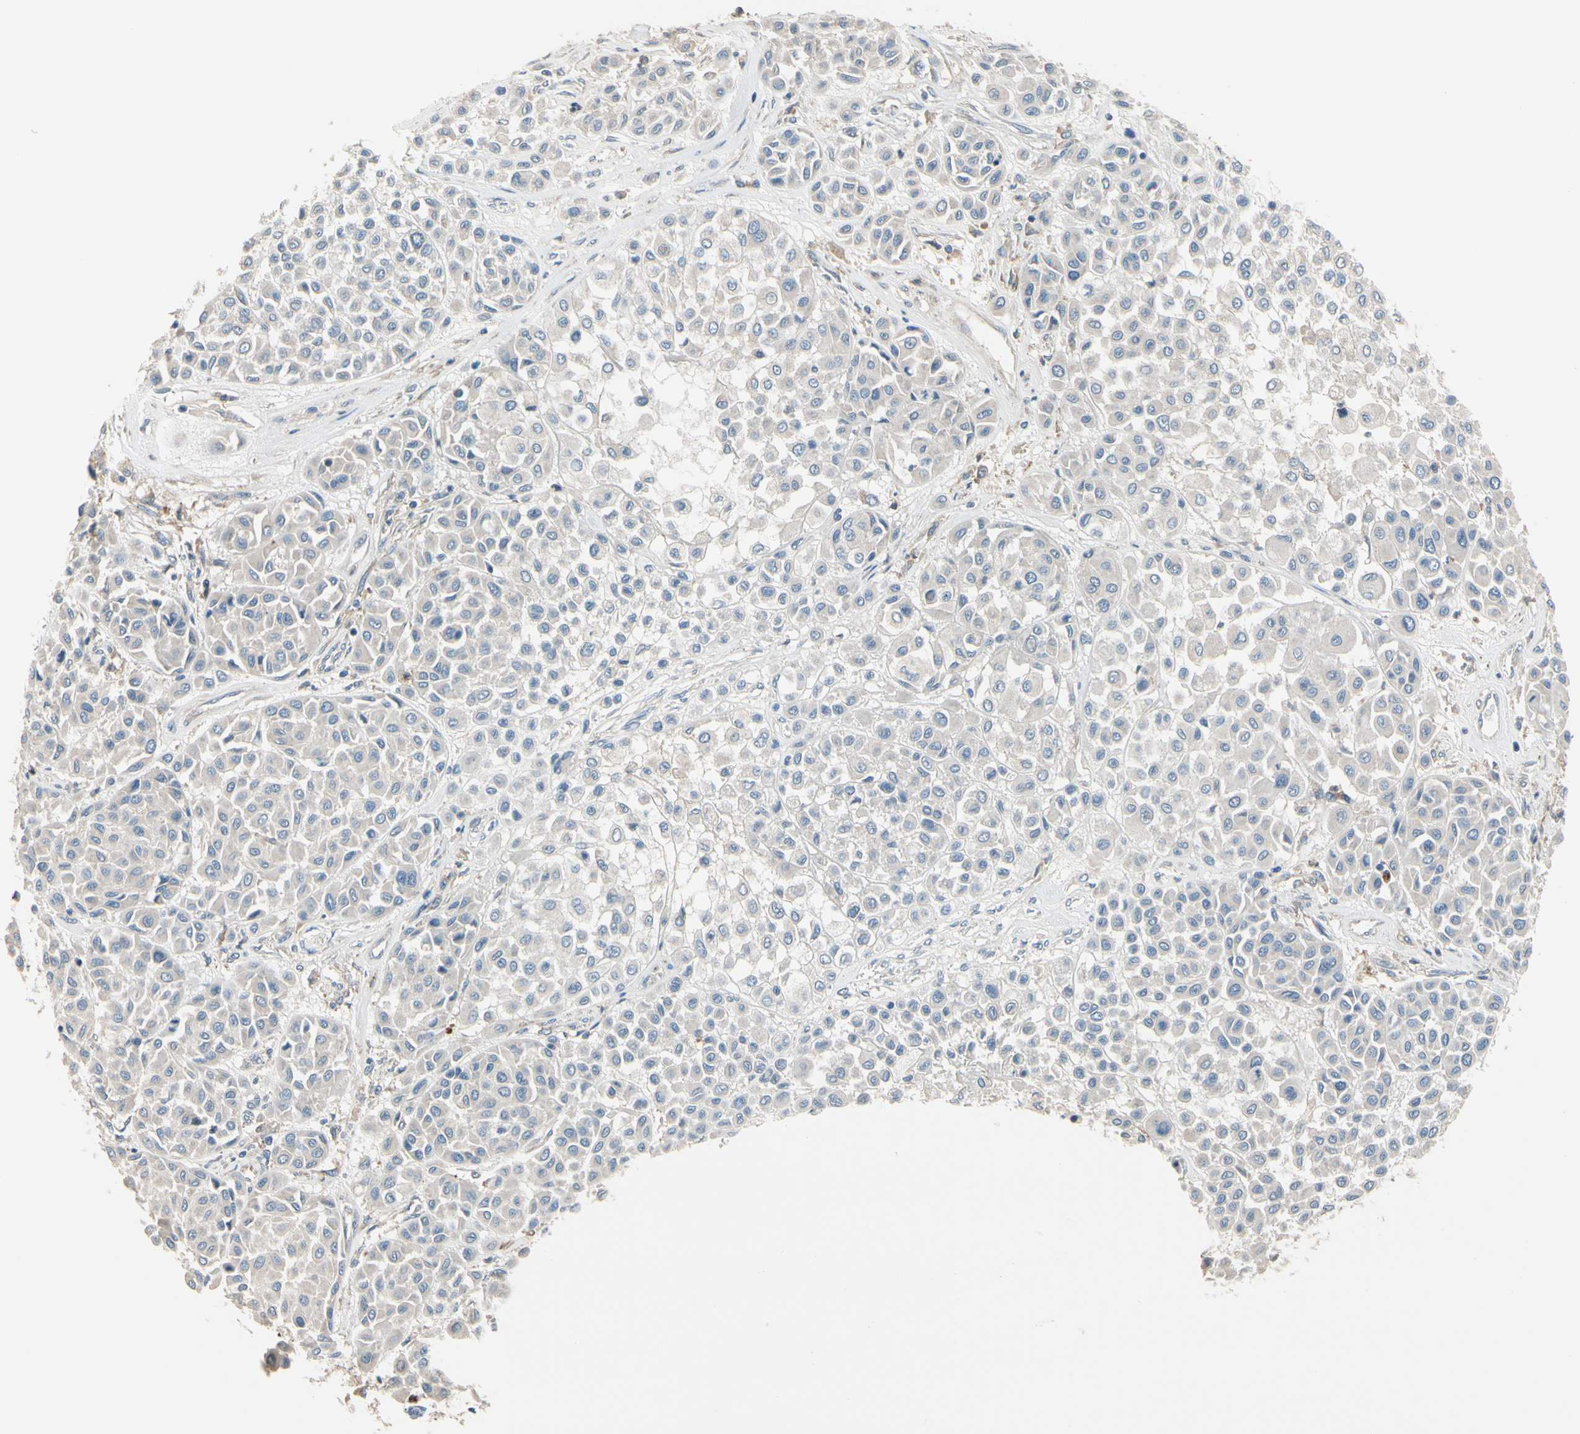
{"staining": {"intensity": "negative", "quantity": "none", "location": "none"}, "tissue": "melanoma", "cell_type": "Tumor cells", "image_type": "cancer", "snomed": [{"axis": "morphology", "description": "Malignant melanoma, Metastatic site"}, {"axis": "topography", "description": "Soft tissue"}], "caption": "Immunohistochemistry (IHC) micrograph of neoplastic tissue: human melanoma stained with DAB (3,3'-diaminobenzidine) displays no significant protein positivity in tumor cells.", "gene": "SIGLEC5", "patient": {"sex": "male", "age": 41}}